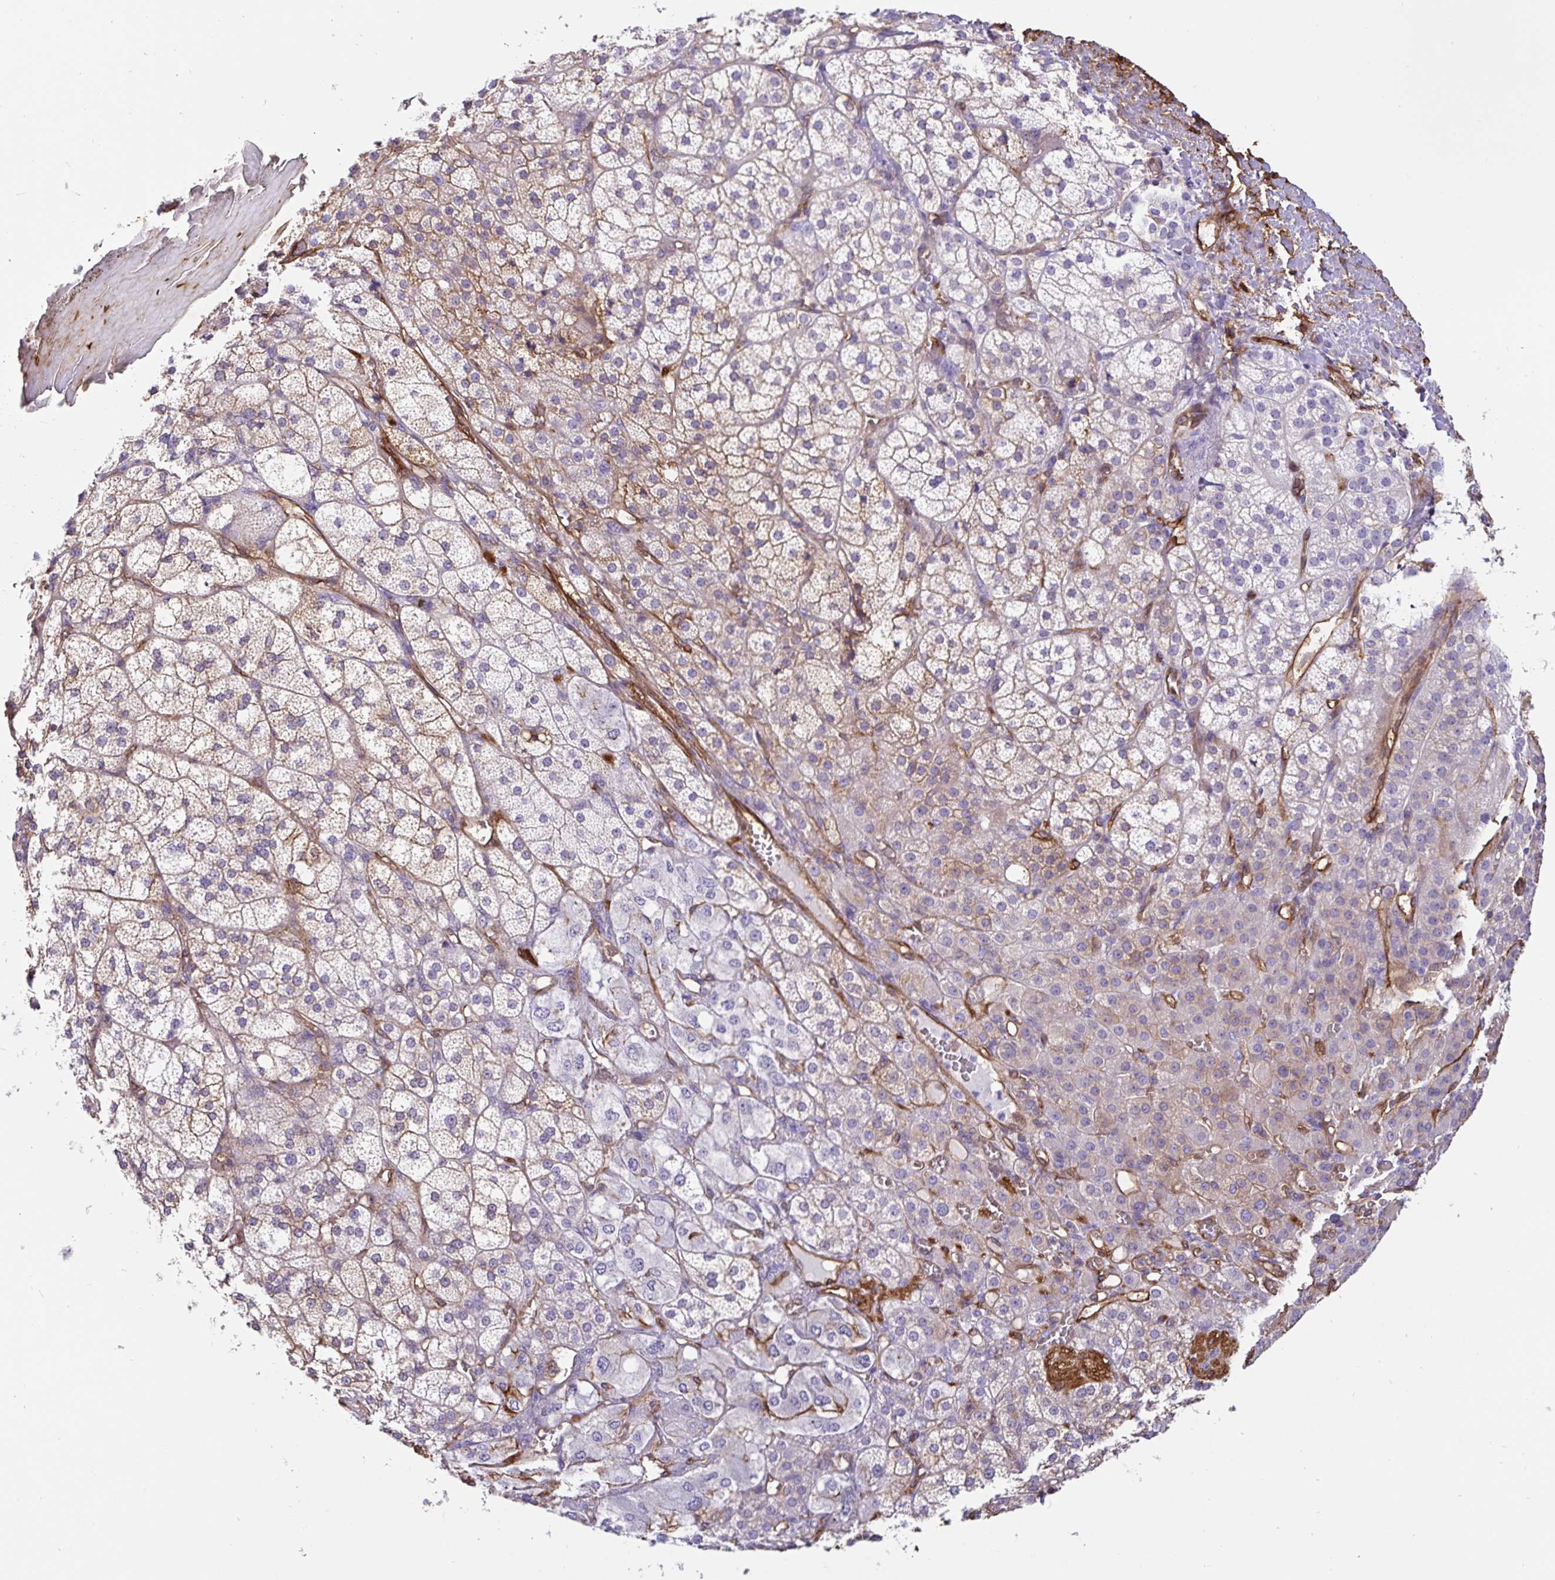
{"staining": {"intensity": "negative", "quantity": "none", "location": "none"}, "tissue": "adrenal gland", "cell_type": "Glandular cells", "image_type": "normal", "snomed": [{"axis": "morphology", "description": "Normal tissue, NOS"}, {"axis": "topography", "description": "Adrenal gland"}], "caption": "High magnification brightfield microscopy of normal adrenal gland stained with DAB (brown) and counterstained with hematoxylin (blue): glandular cells show no significant staining. The staining is performed using DAB brown chromogen with nuclei counter-stained in using hematoxylin.", "gene": "ANXA2", "patient": {"sex": "female", "age": 60}}